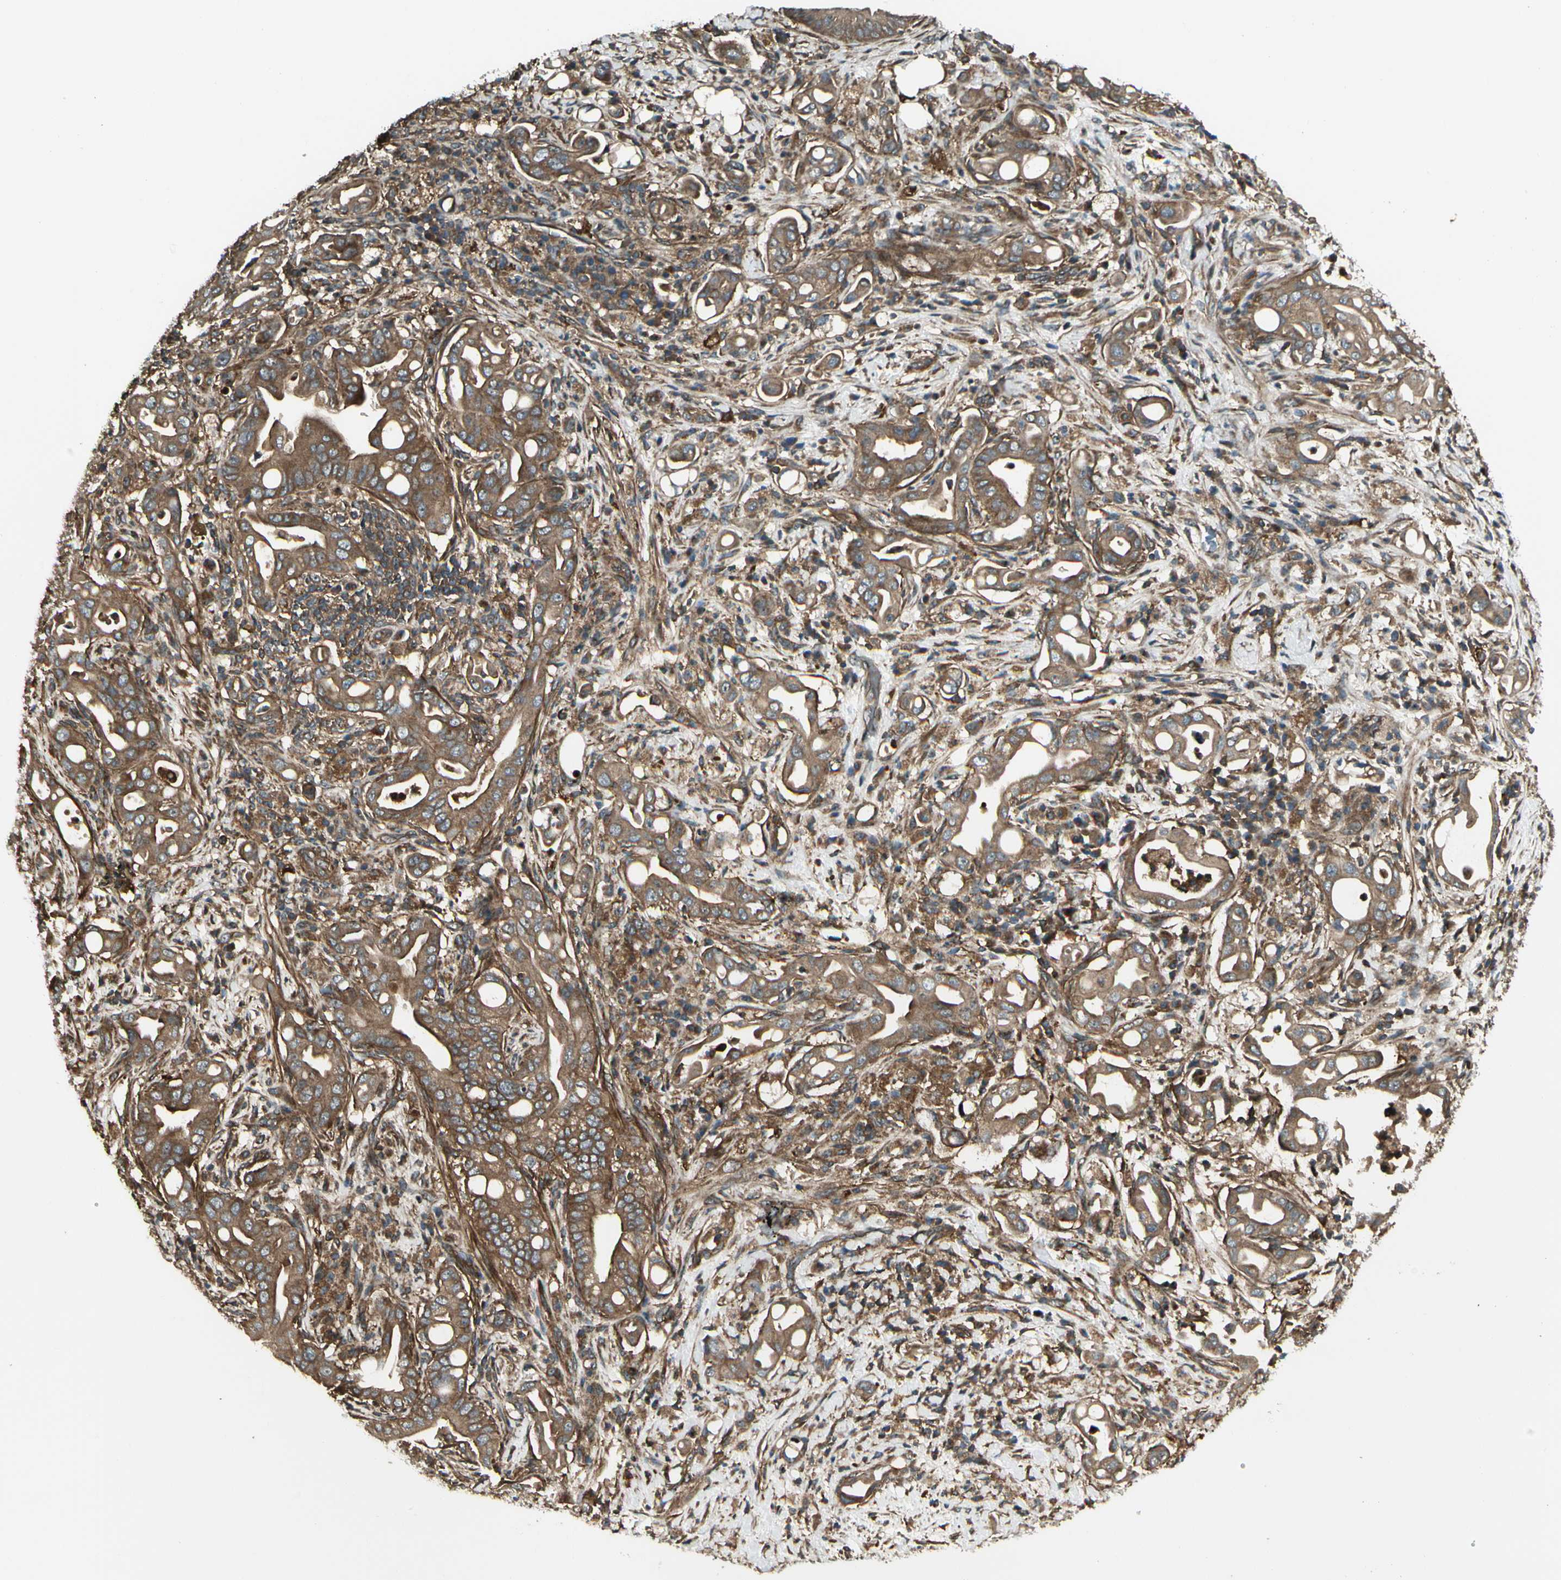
{"staining": {"intensity": "strong", "quantity": ">75%", "location": "cytoplasmic/membranous"}, "tissue": "liver cancer", "cell_type": "Tumor cells", "image_type": "cancer", "snomed": [{"axis": "morphology", "description": "Cholangiocarcinoma"}, {"axis": "topography", "description": "Liver"}], "caption": "There is high levels of strong cytoplasmic/membranous staining in tumor cells of liver cholangiocarcinoma, as demonstrated by immunohistochemical staining (brown color).", "gene": "FKBP15", "patient": {"sex": "female", "age": 68}}